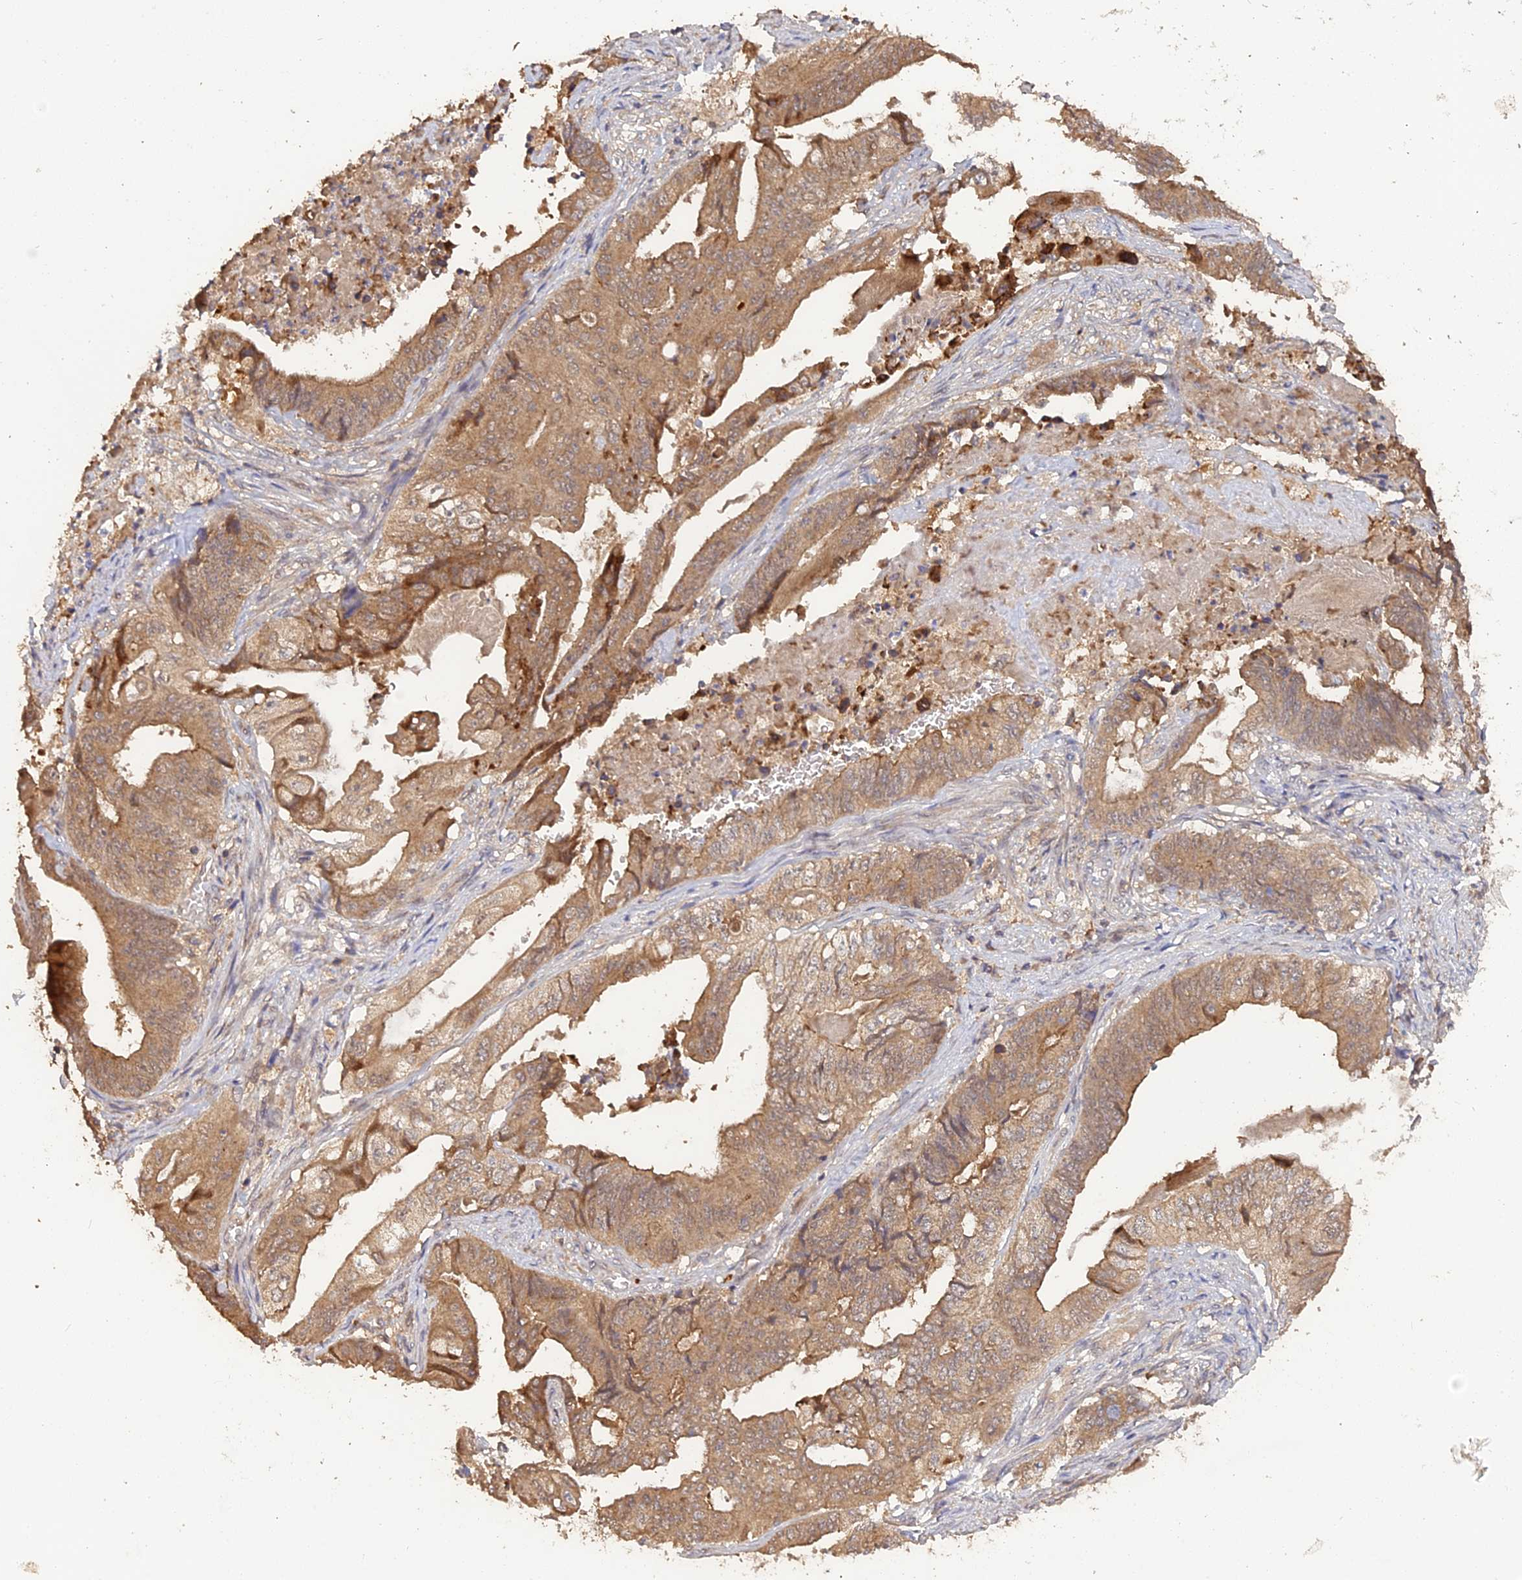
{"staining": {"intensity": "moderate", "quantity": ">75%", "location": "cytoplasmic/membranous"}, "tissue": "stomach cancer", "cell_type": "Tumor cells", "image_type": "cancer", "snomed": [{"axis": "morphology", "description": "Adenocarcinoma, NOS"}, {"axis": "topography", "description": "Stomach"}], "caption": "Protein staining of adenocarcinoma (stomach) tissue displays moderate cytoplasmic/membranous staining in approximately >75% of tumor cells.", "gene": "ARHGAP40", "patient": {"sex": "female", "age": 73}}